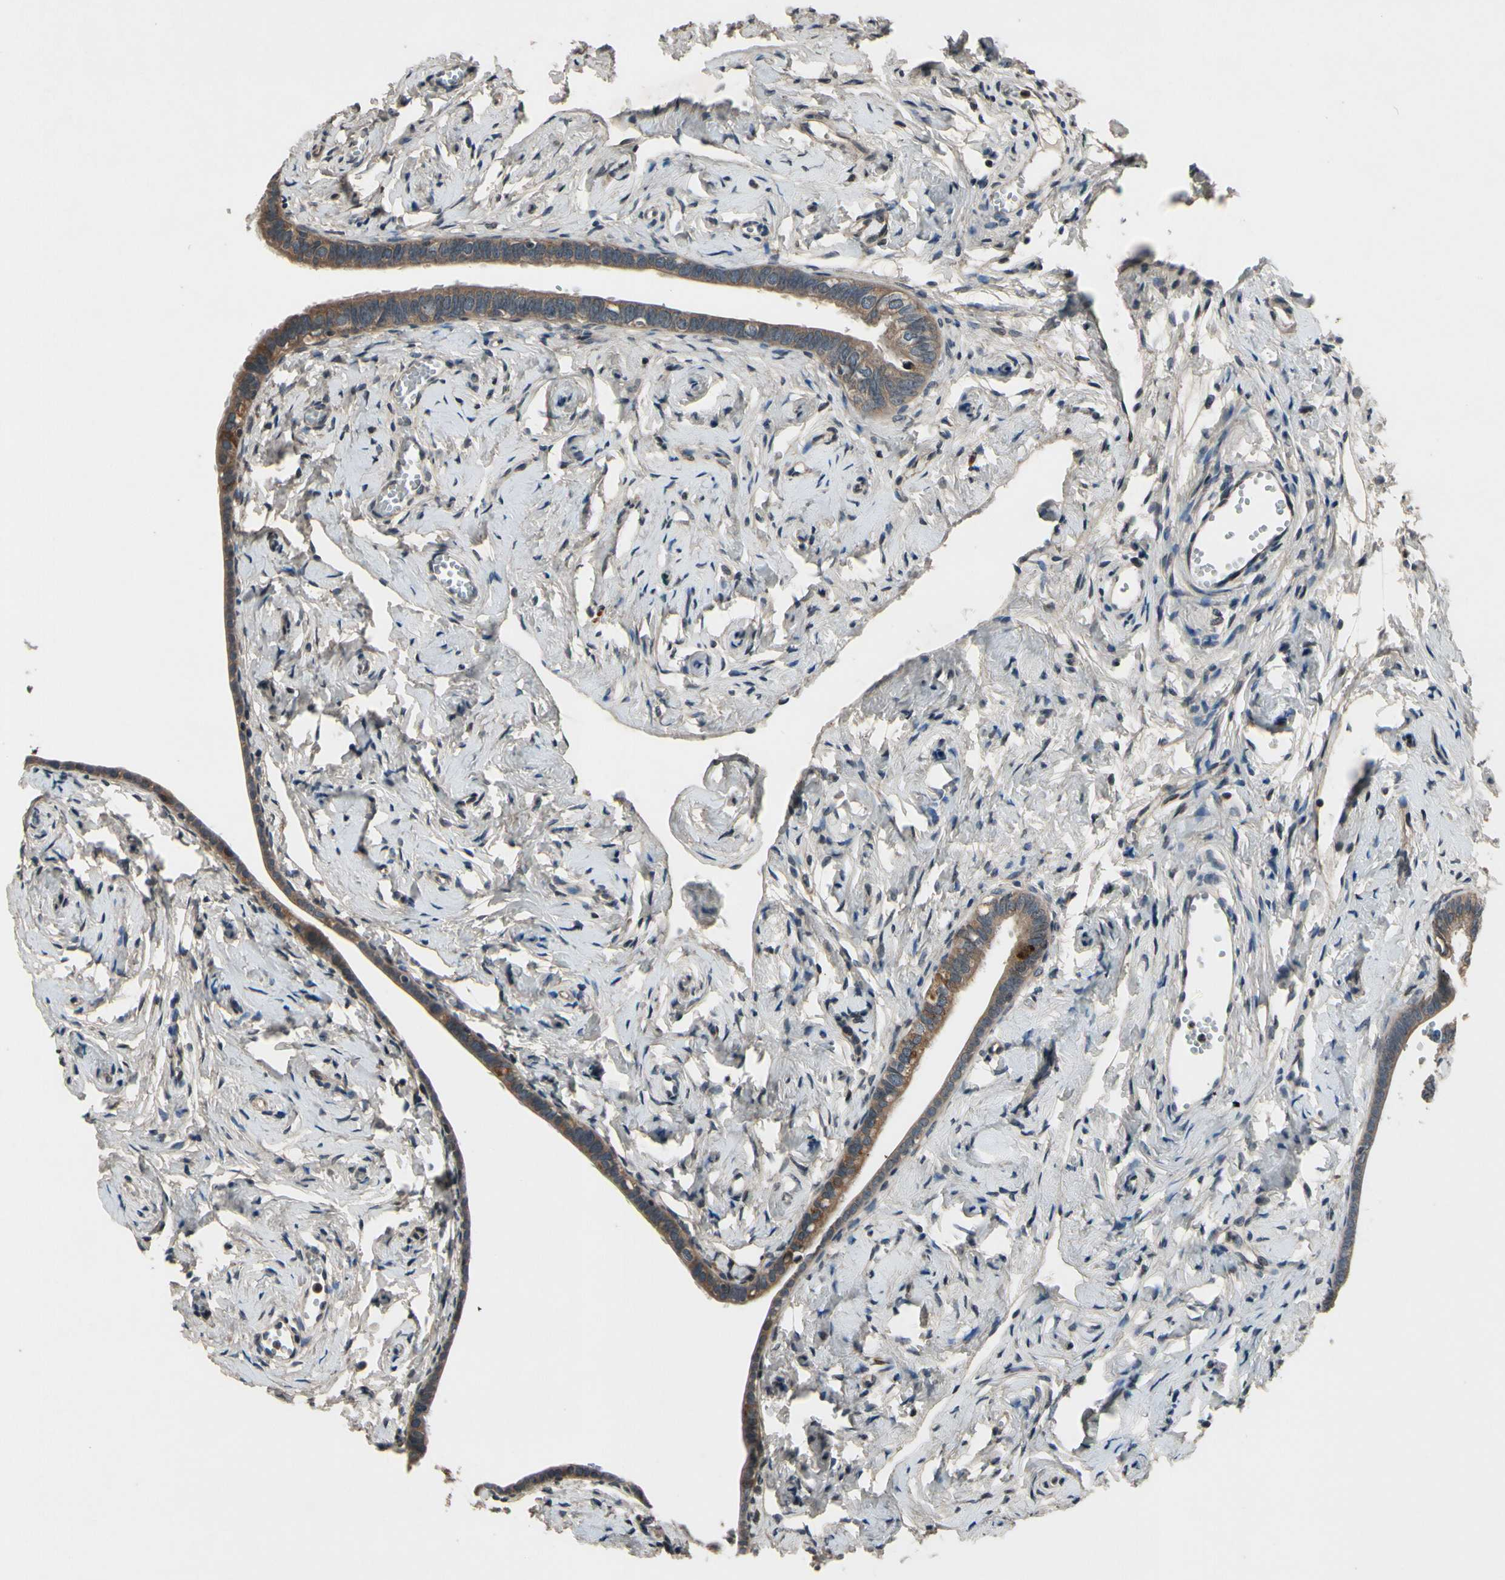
{"staining": {"intensity": "moderate", "quantity": ">75%", "location": "cytoplasmic/membranous"}, "tissue": "fallopian tube", "cell_type": "Glandular cells", "image_type": "normal", "snomed": [{"axis": "morphology", "description": "Normal tissue, NOS"}, {"axis": "topography", "description": "Fallopian tube"}], "caption": "Brown immunohistochemical staining in benign fallopian tube exhibits moderate cytoplasmic/membranous staining in about >75% of glandular cells.", "gene": "MBTPS2", "patient": {"sex": "female", "age": 71}}